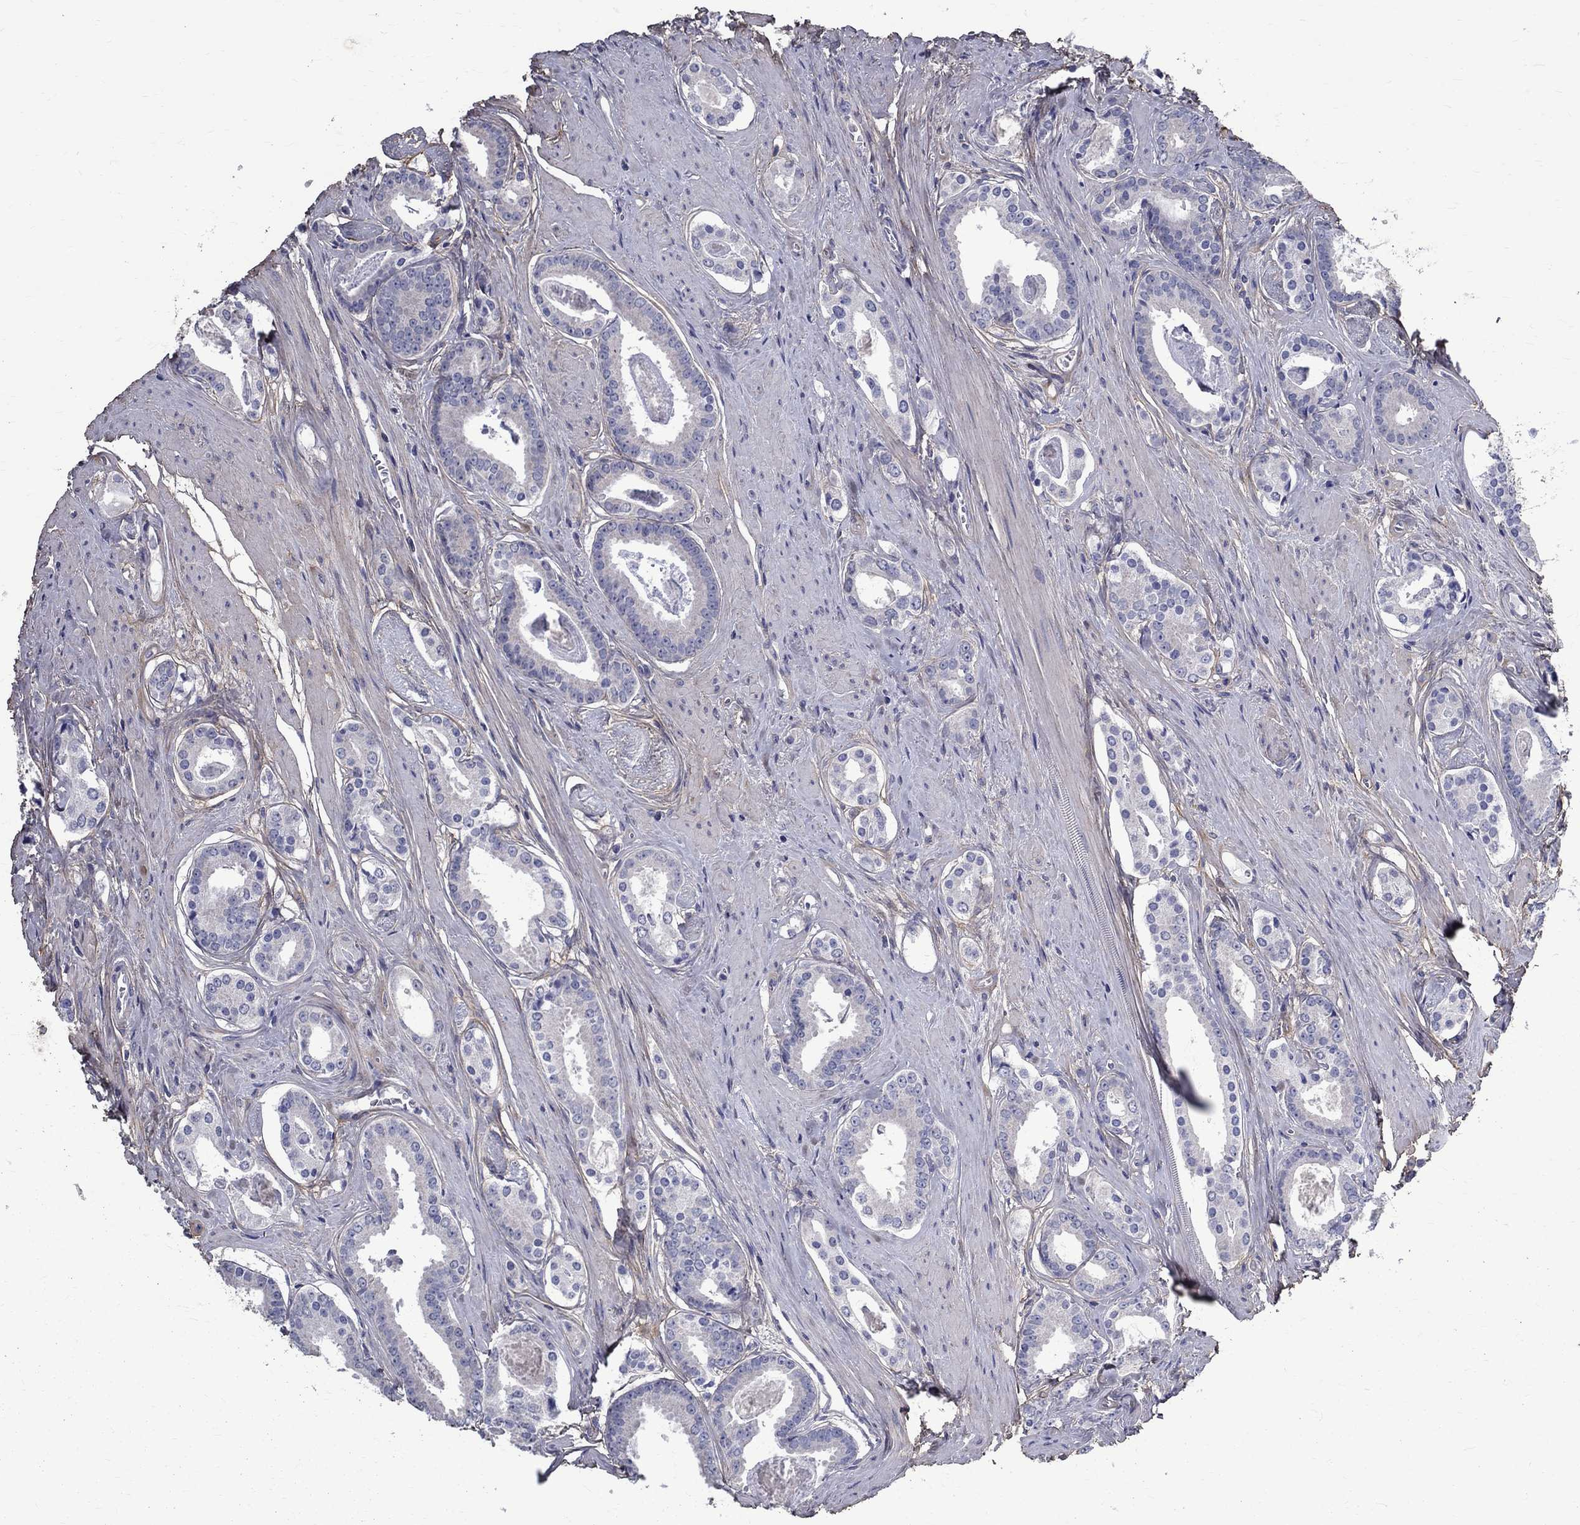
{"staining": {"intensity": "negative", "quantity": "none", "location": "none"}, "tissue": "prostate cancer", "cell_type": "Tumor cells", "image_type": "cancer", "snomed": [{"axis": "morphology", "description": "Adenocarcinoma, NOS"}, {"axis": "topography", "description": "Prostate"}], "caption": "This is an immunohistochemistry photomicrograph of human prostate adenocarcinoma. There is no staining in tumor cells.", "gene": "ANXA10", "patient": {"sex": "male", "age": 61}}